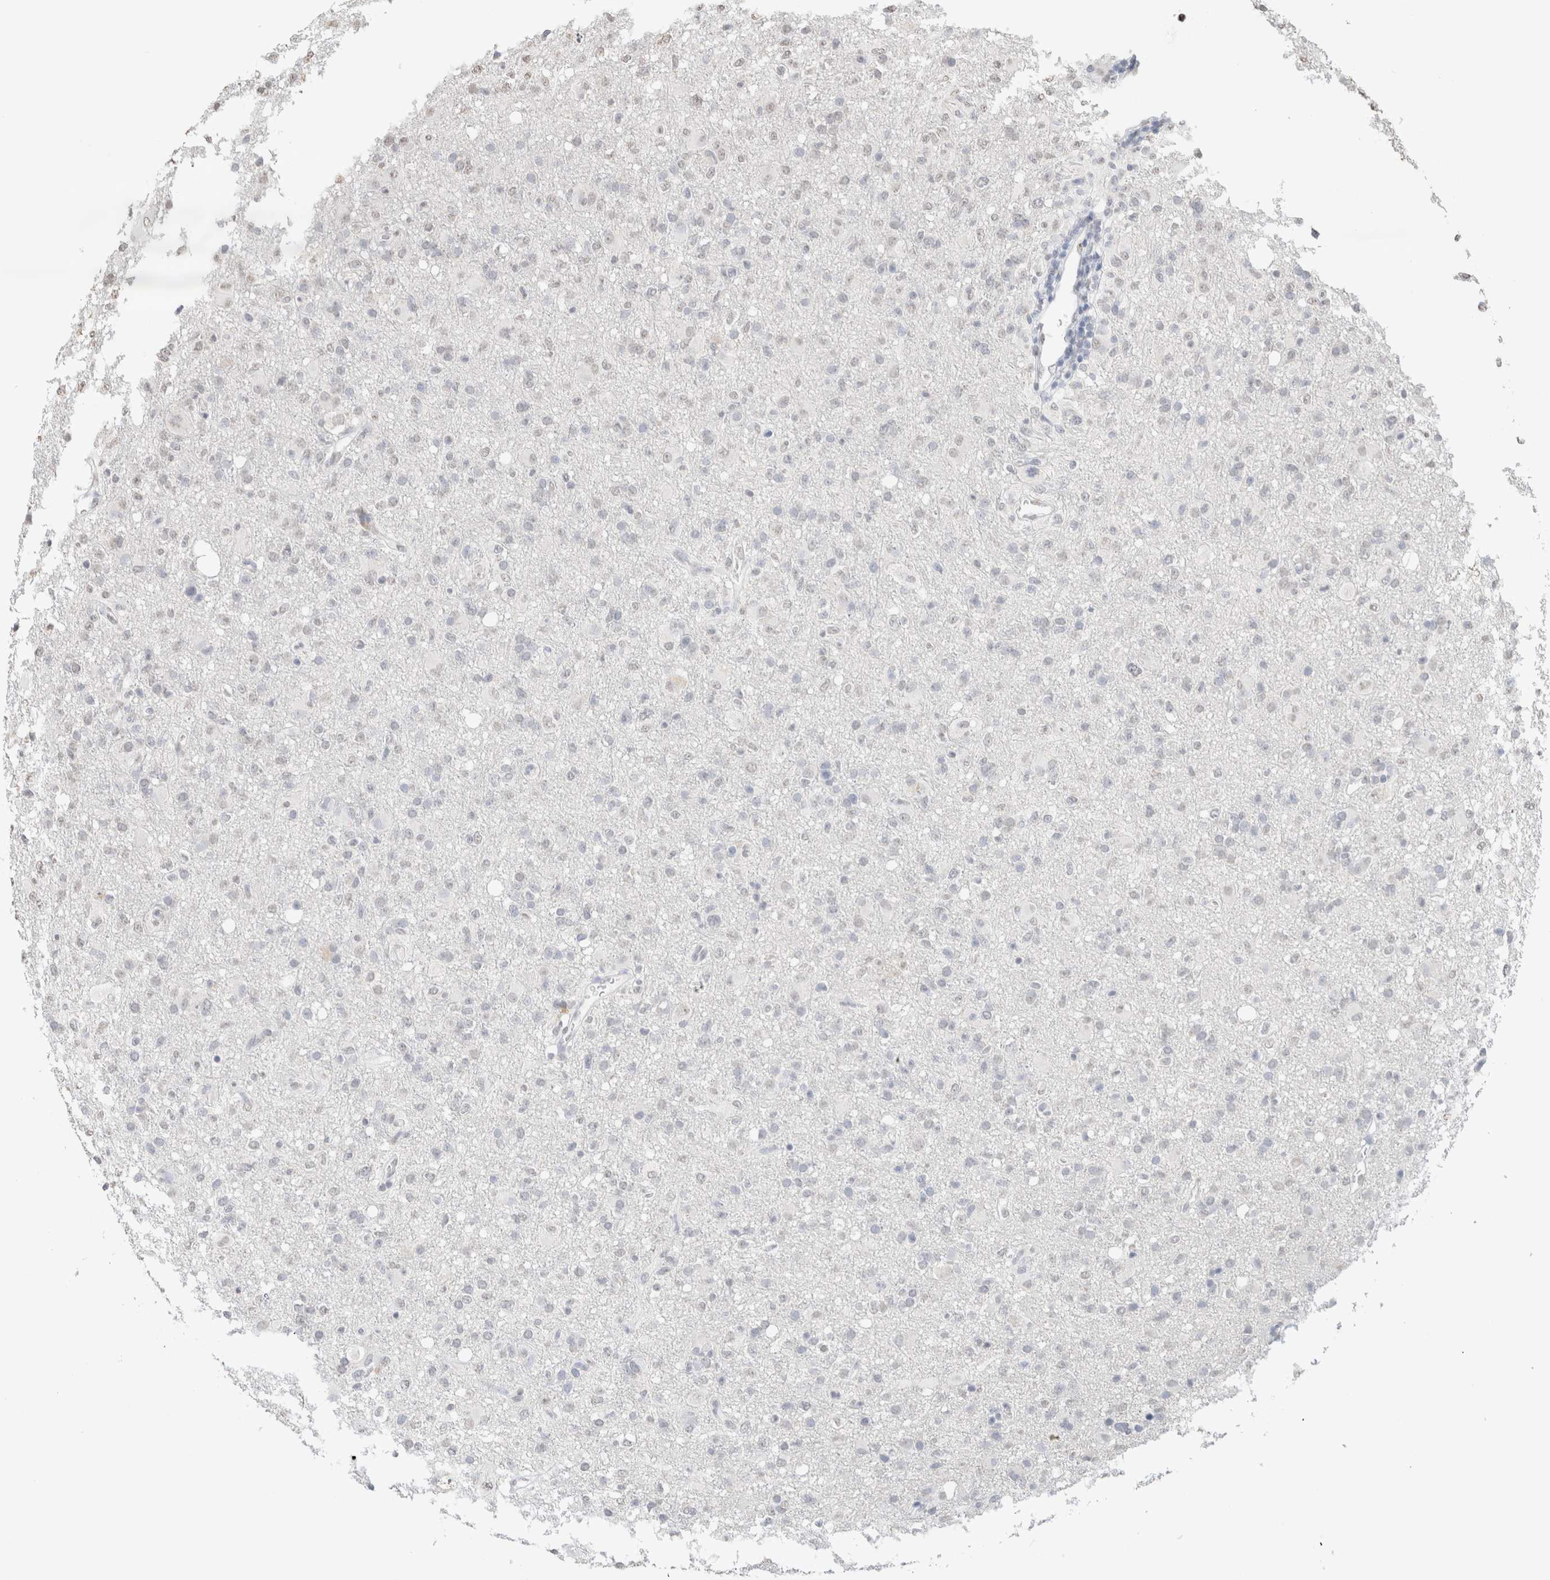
{"staining": {"intensity": "negative", "quantity": "none", "location": "none"}, "tissue": "glioma", "cell_type": "Tumor cells", "image_type": "cancer", "snomed": [{"axis": "morphology", "description": "Glioma, malignant, High grade"}, {"axis": "topography", "description": "Brain"}], "caption": "Malignant glioma (high-grade) stained for a protein using immunohistochemistry displays no positivity tumor cells.", "gene": "CD80", "patient": {"sex": "female", "age": 57}}